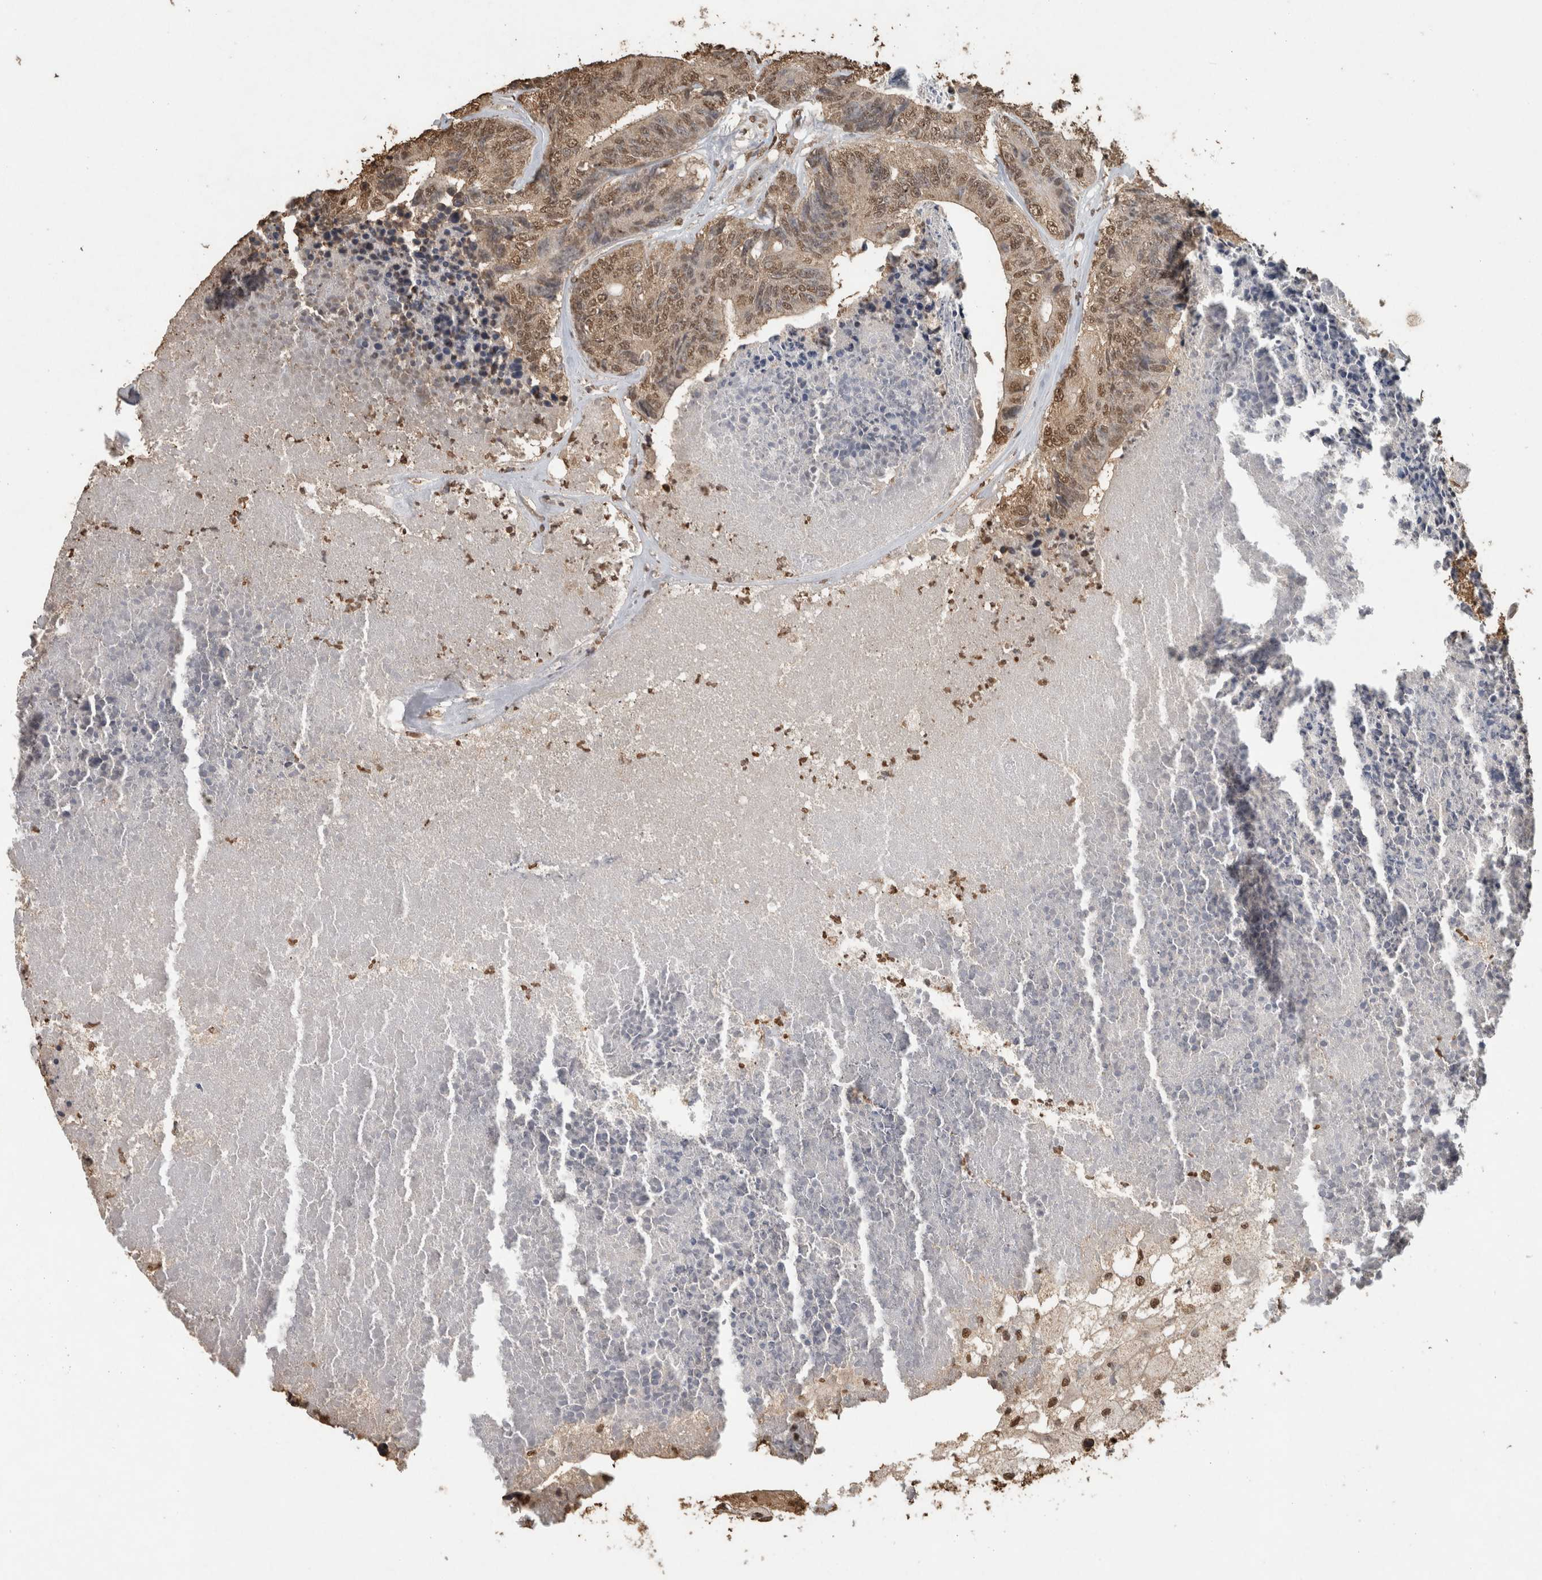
{"staining": {"intensity": "moderate", "quantity": ">75%", "location": "nuclear"}, "tissue": "colorectal cancer", "cell_type": "Tumor cells", "image_type": "cancer", "snomed": [{"axis": "morphology", "description": "Adenocarcinoma, NOS"}, {"axis": "topography", "description": "Colon"}], "caption": "The micrograph reveals immunohistochemical staining of adenocarcinoma (colorectal). There is moderate nuclear positivity is present in about >75% of tumor cells.", "gene": "HAND2", "patient": {"sex": "female", "age": 67}}